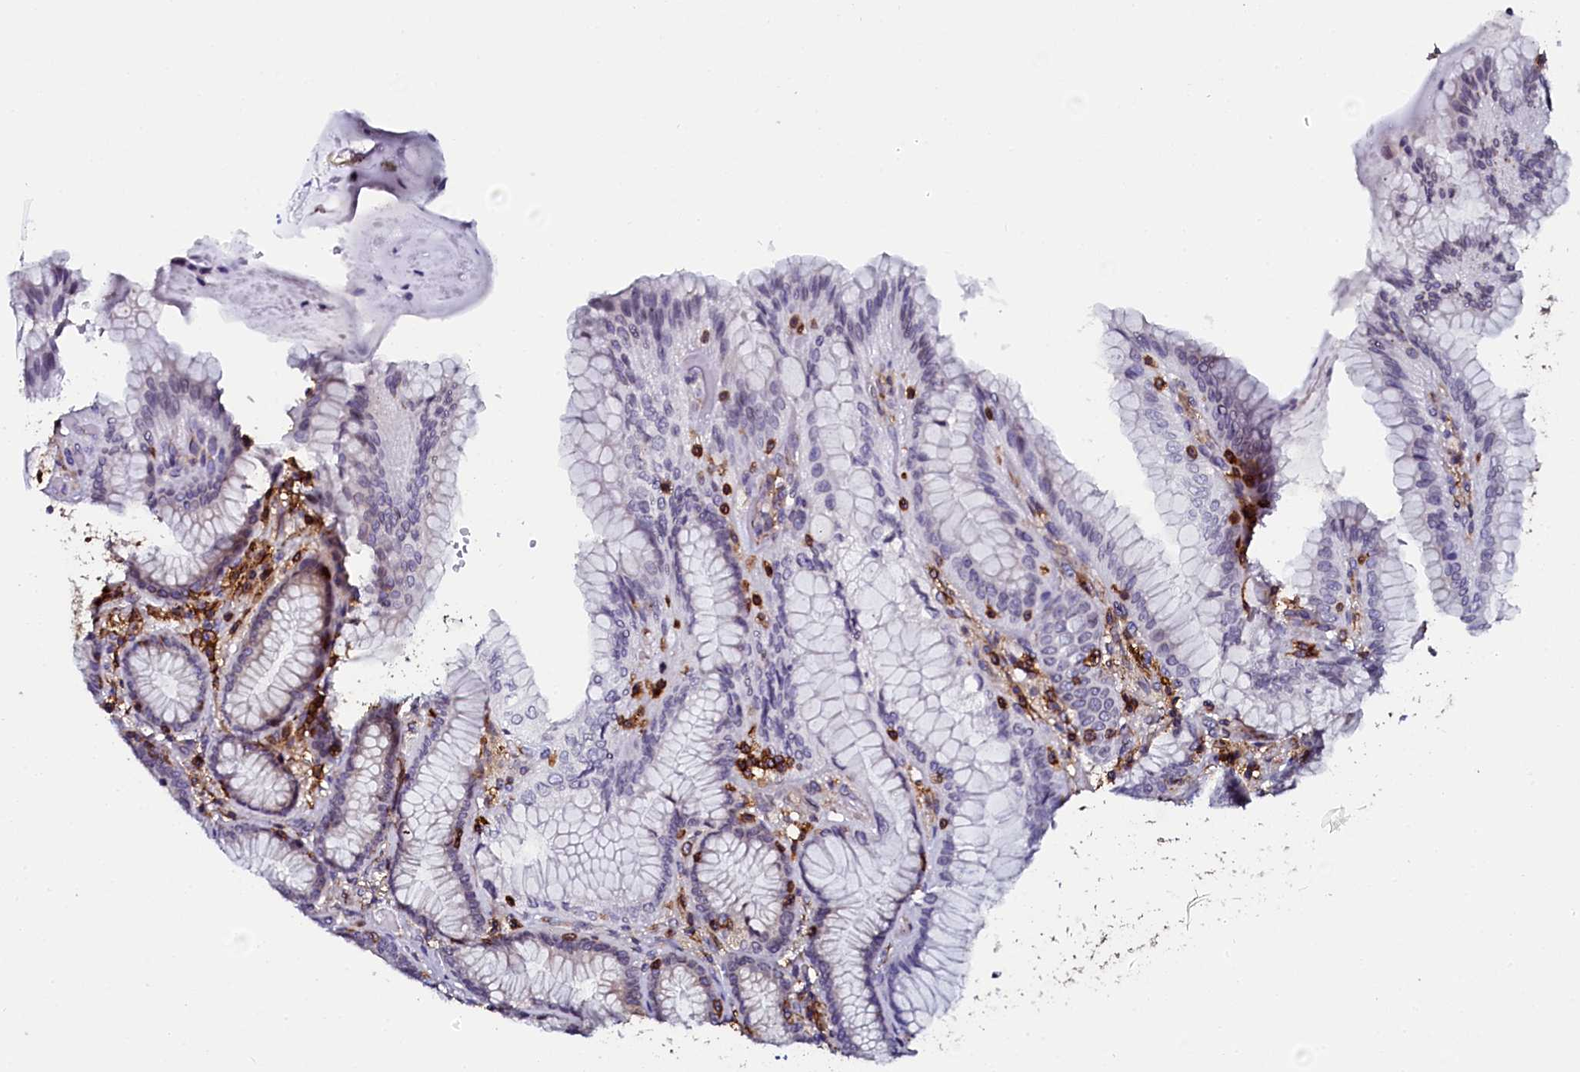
{"staining": {"intensity": "weak", "quantity": "<25%", "location": "nuclear"}, "tissue": "stomach", "cell_type": "Glandular cells", "image_type": "normal", "snomed": [{"axis": "morphology", "description": "Normal tissue, NOS"}, {"axis": "topography", "description": "Stomach, upper"}, {"axis": "topography", "description": "Stomach, lower"}], "caption": "Immunohistochemistry (IHC) photomicrograph of normal stomach stained for a protein (brown), which displays no expression in glandular cells.", "gene": "AAAS", "patient": {"sex": "female", "age": 76}}